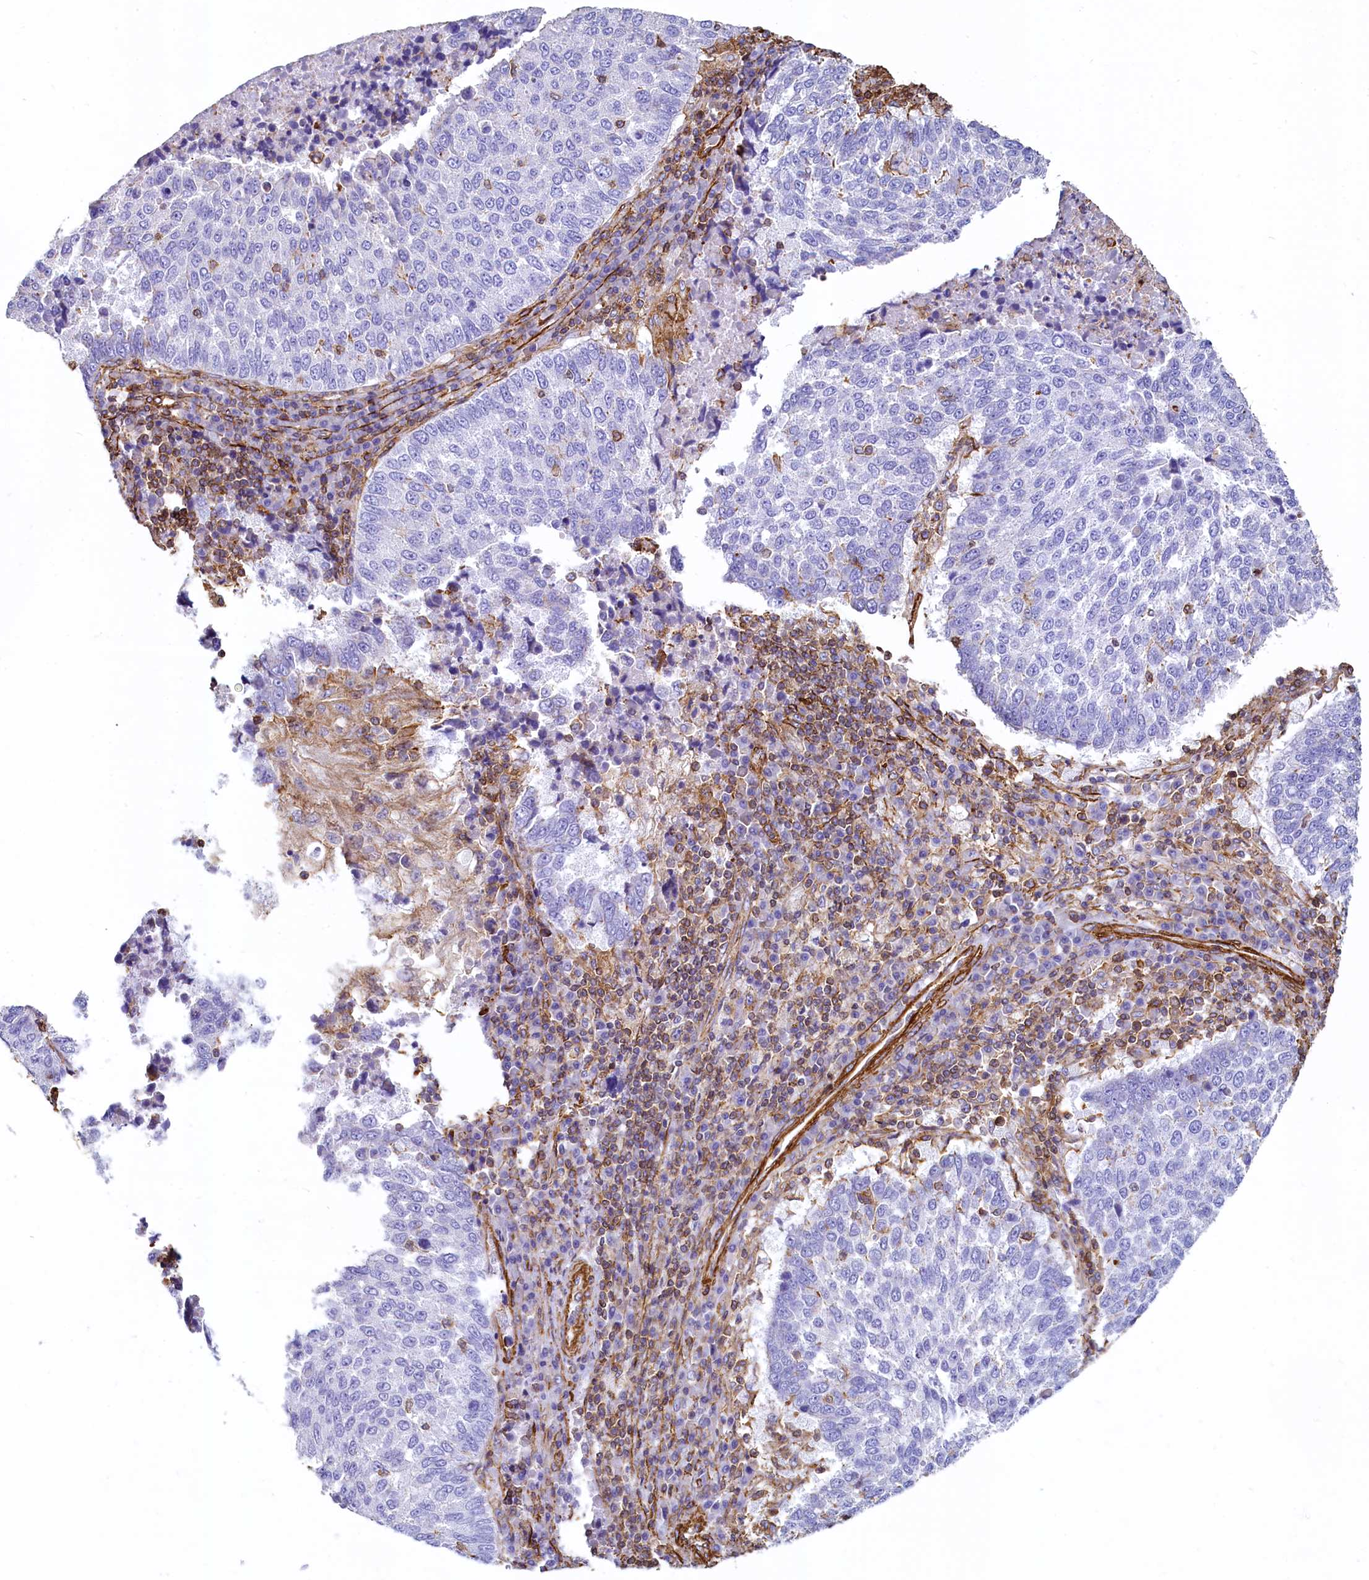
{"staining": {"intensity": "negative", "quantity": "none", "location": "none"}, "tissue": "lung cancer", "cell_type": "Tumor cells", "image_type": "cancer", "snomed": [{"axis": "morphology", "description": "Squamous cell carcinoma, NOS"}, {"axis": "topography", "description": "Lung"}], "caption": "Tumor cells are negative for protein expression in human lung cancer (squamous cell carcinoma). The staining is performed using DAB (3,3'-diaminobenzidine) brown chromogen with nuclei counter-stained in using hematoxylin.", "gene": "THBS1", "patient": {"sex": "male", "age": 73}}